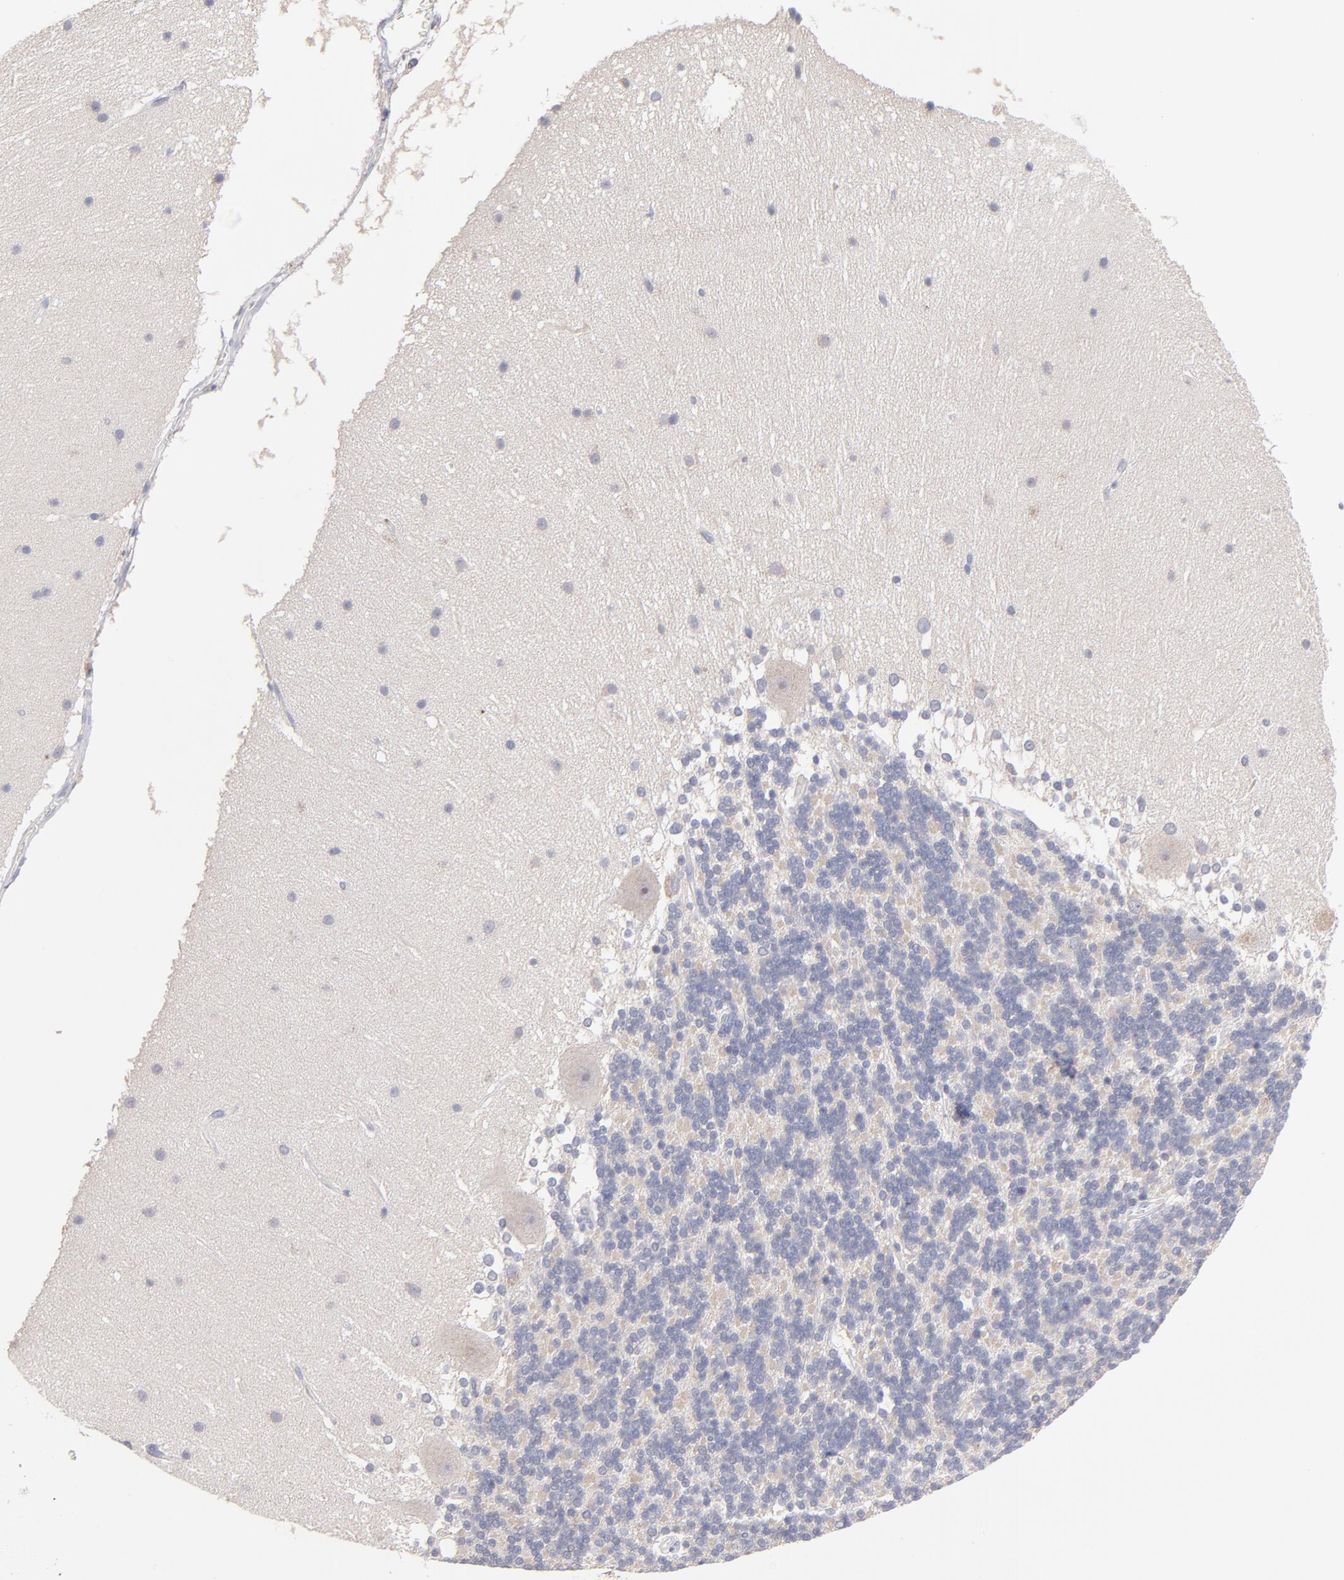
{"staining": {"intensity": "negative", "quantity": "none", "location": "none"}, "tissue": "cerebellum", "cell_type": "Cells in granular layer", "image_type": "normal", "snomed": [{"axis": "morphology", "description": "Normal tissue, NOS"}, {"axis": "topography", "description": "Cerebellum"}], "caption": "The image displays no staining of cells in granular layer in unremarkable cerebellum.", "gene": "HCCS", "patient": {"sex": "female", "age": 19}}